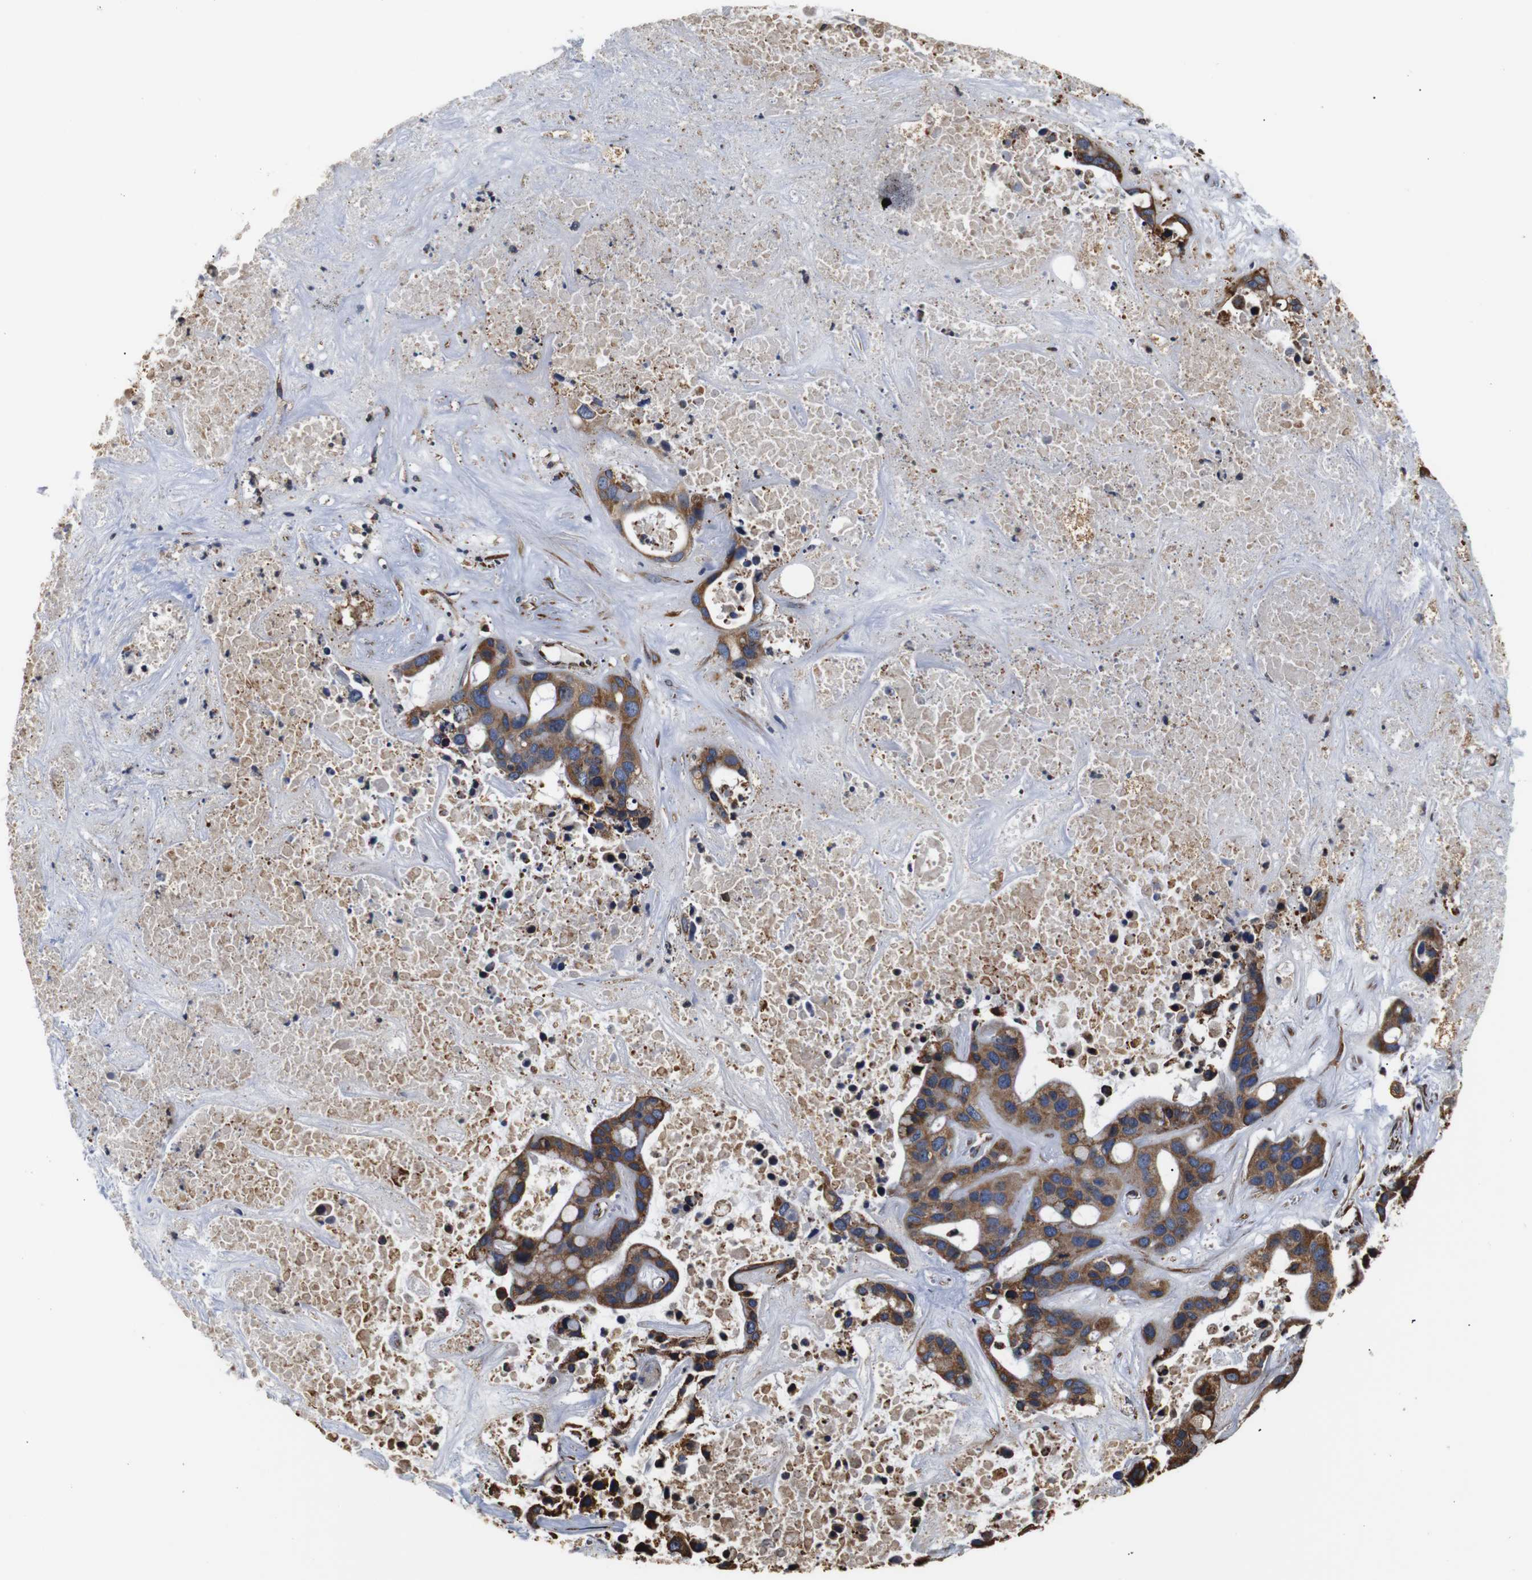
{"staining": {"intensity": "moderate", "quantity": ">75%", "location": "cytoplasmic/membranous"}, "tissue": "liver cancer", "cell_type": "Tumor cells", "image_type": "cancer", "snomed": [{"axis": "morphology", "description": "Cholangiocarcinoma"}, {"axis": "topography", "description": "Liver"}], "caption": "DAB immunohistochemical staining of human liver cancer (cholangiocarcinoma) demonstrates moderate cytoplasmic/membranous protein positivity in approximately >75% of tumor cells.", "gene": "HHIP", "patient": {"sex": "female", "age": 65}}